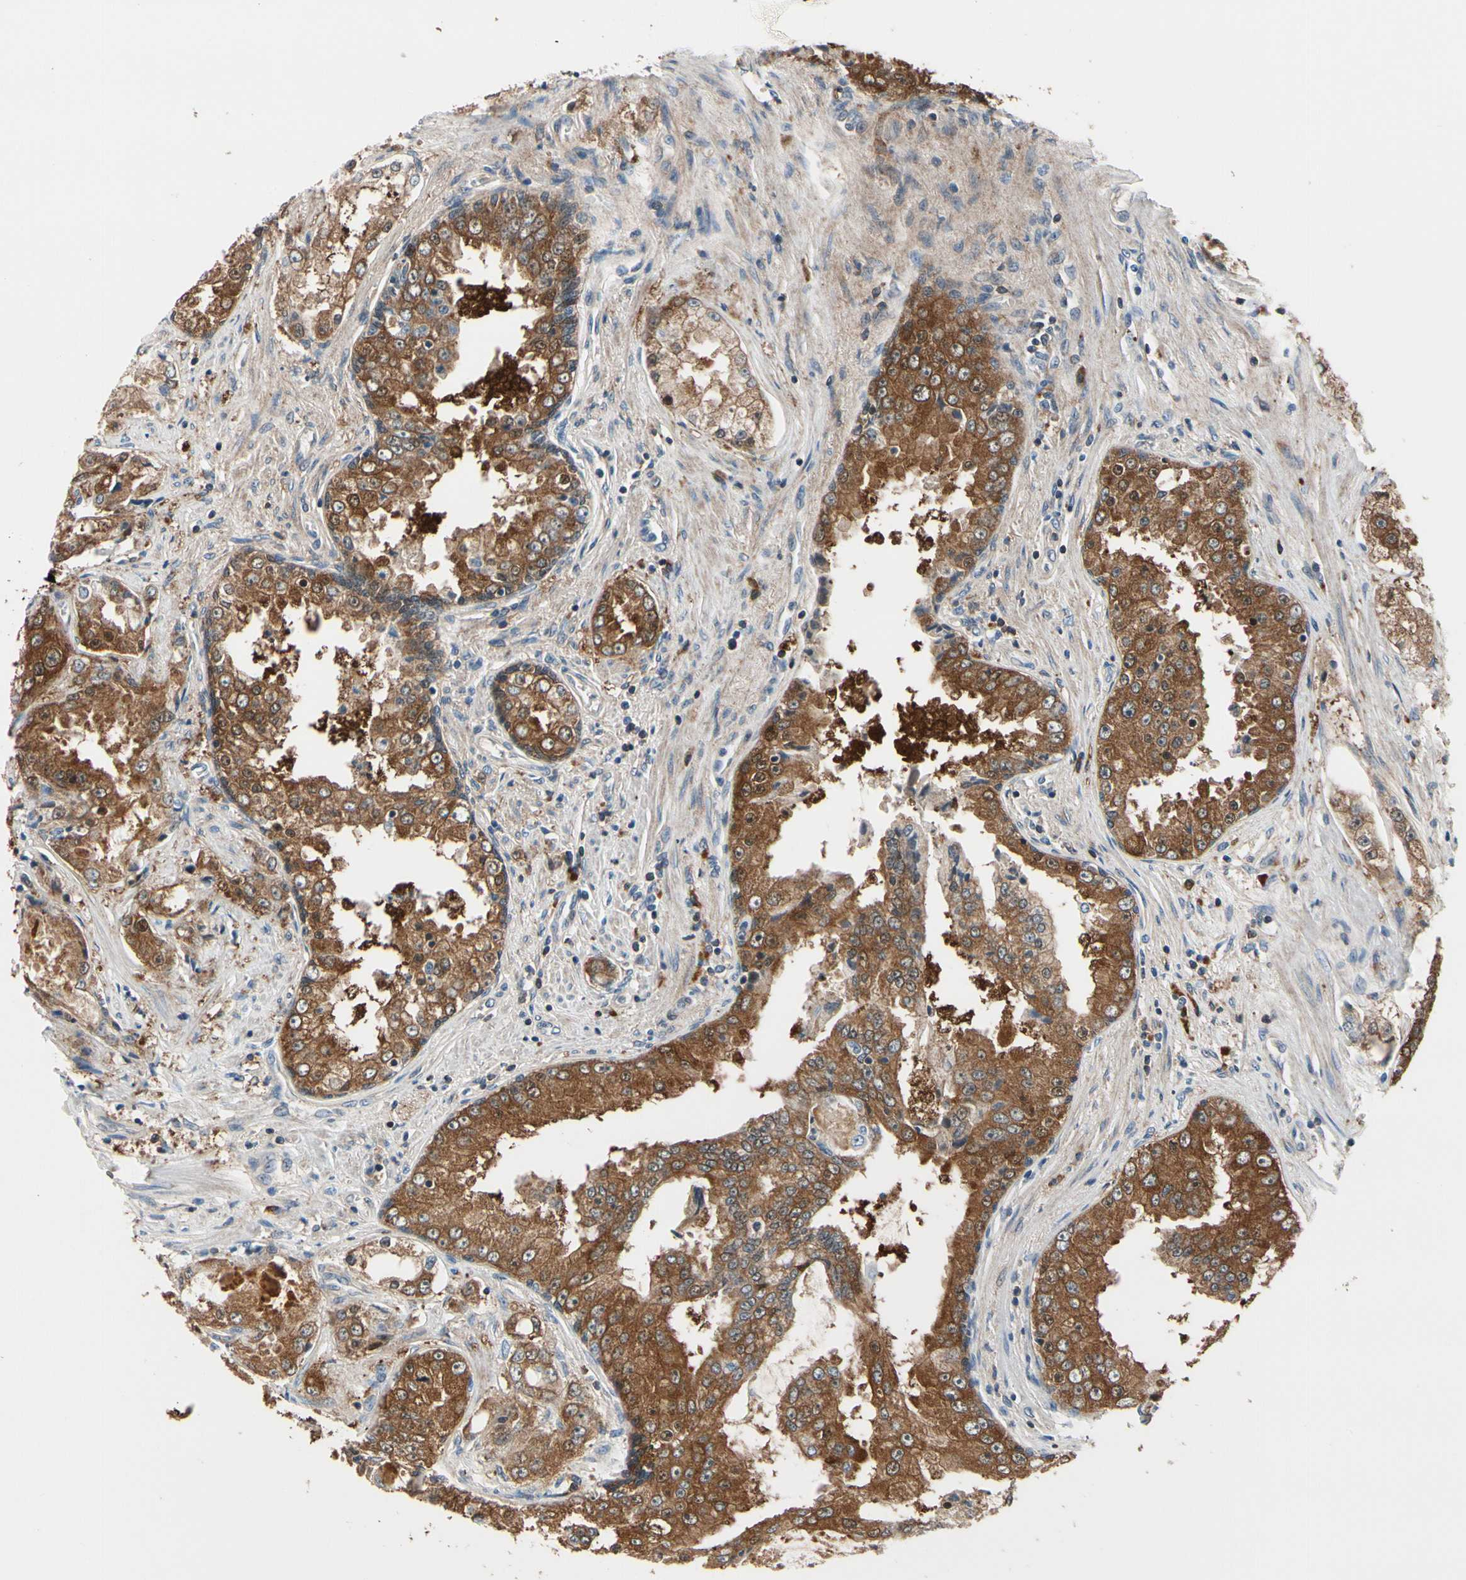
{"staining": {"intensity": "strong", "quantity": ">75%", "location": "cytoplasmic/membranous"}, "tissue": "prostate cancer", "cell_type": "Tumor cells", "image_type": "cancer", "snomed": [{"axis": "morphology", "description": "Adenocarcinoma, High grade"}, {"axis": "topography", "description": "Prostate"}], "caption": "This photomicrograph shows IHC staining of high-grade adenocarcinoma (prostate), with high strong cytoplasmic/membranous staining in about >75% of tumor cells.", "gene": "PRDX2", "patient": {"sex": "male", "age": 73}}